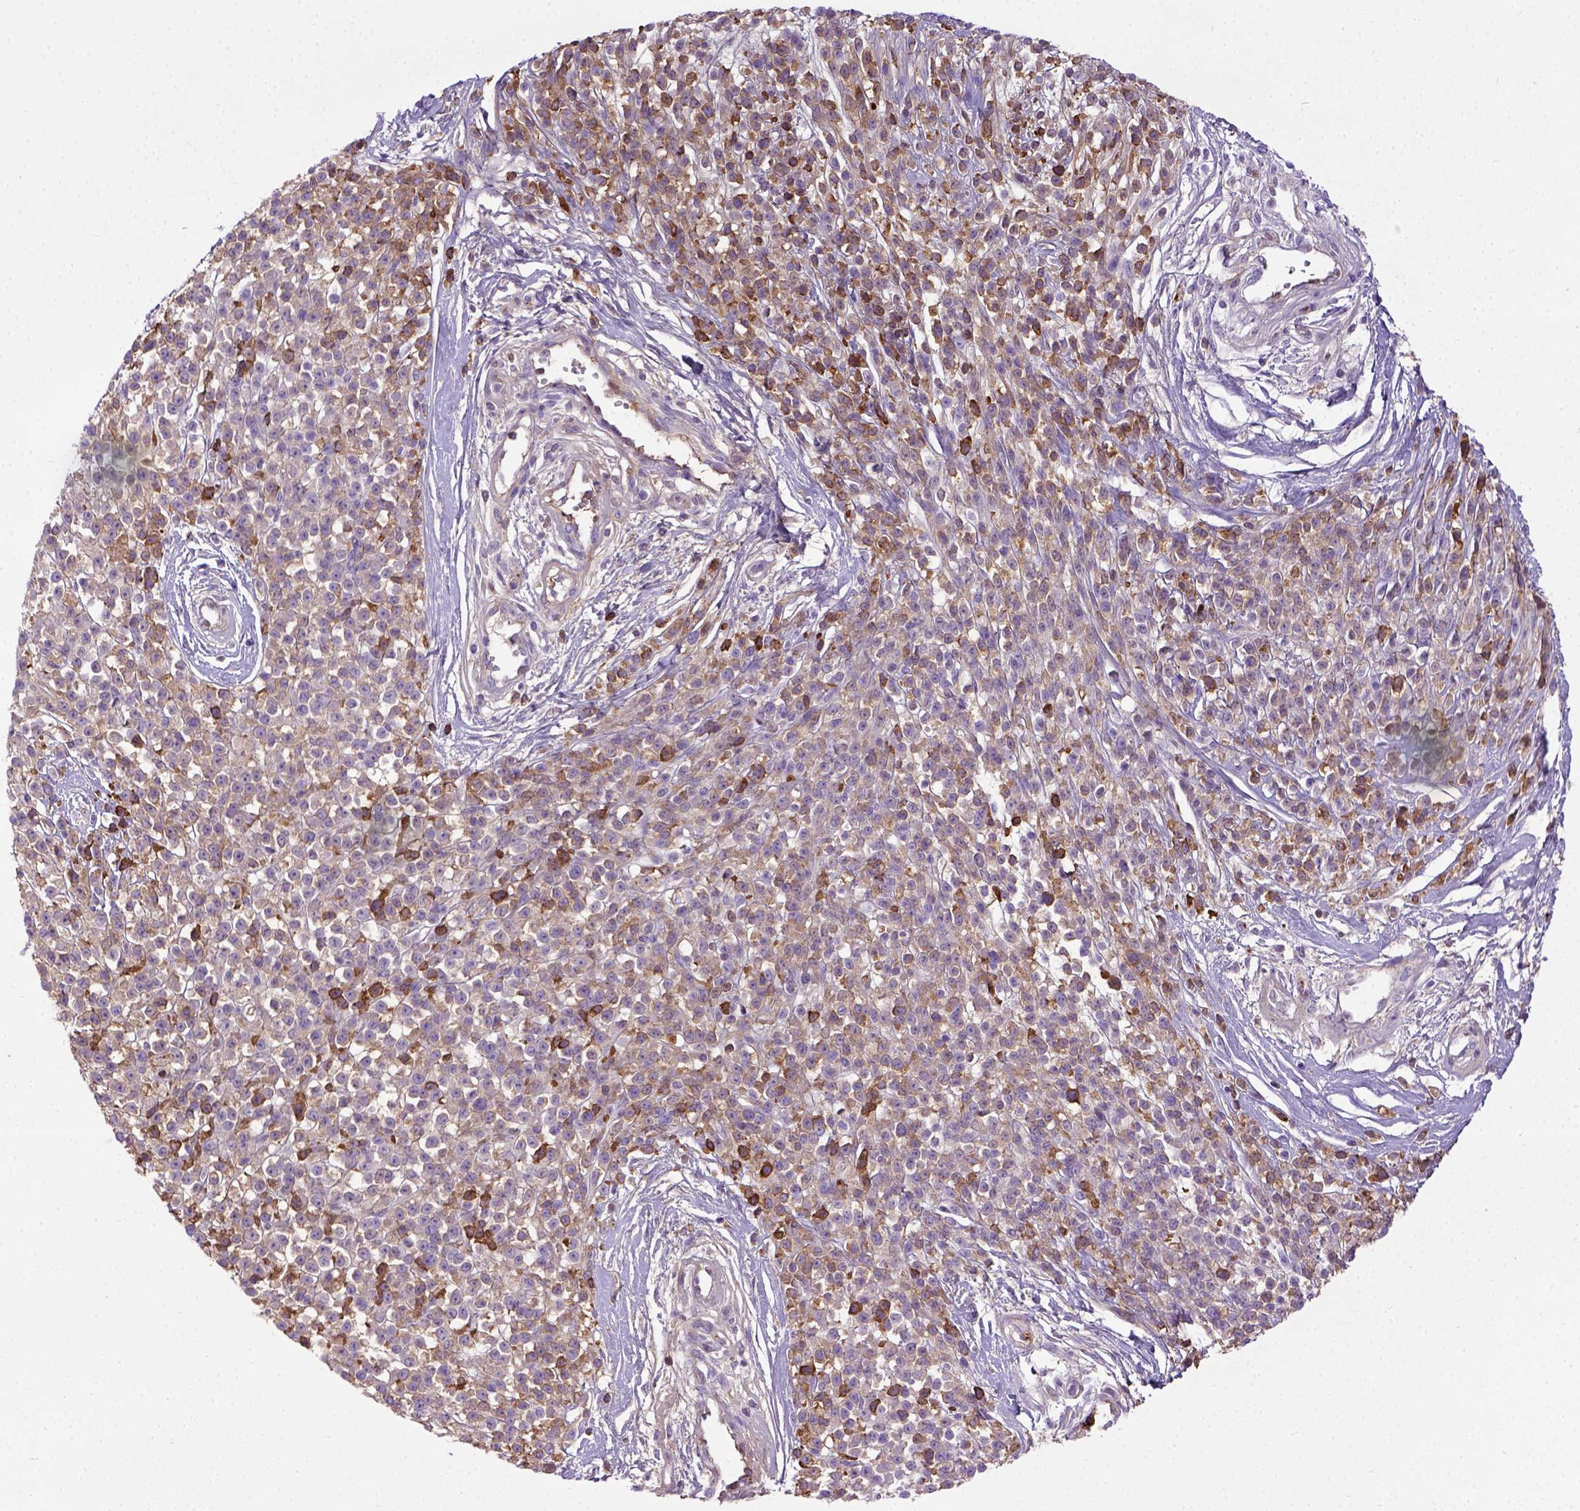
{"staining": {"intensity": "negative", "quantity": "none", "location": "none"}, "tissue": "melanoma", "cell_type": "Tumor cells", "image_type": "cancer", "snomed": [{"axis": "morphology", "description": "Malignant melanoma, NOS"}, {"axis": "topography", "description": "Skin"}, {"axis": "topography", "description": "Skin of trunk"}], "caption": "Tumor cells are negative for brown protein staining in malignant melanoma.", "gene": "ADAMTS8", "patient": {"sex": "male", "age": 74}}